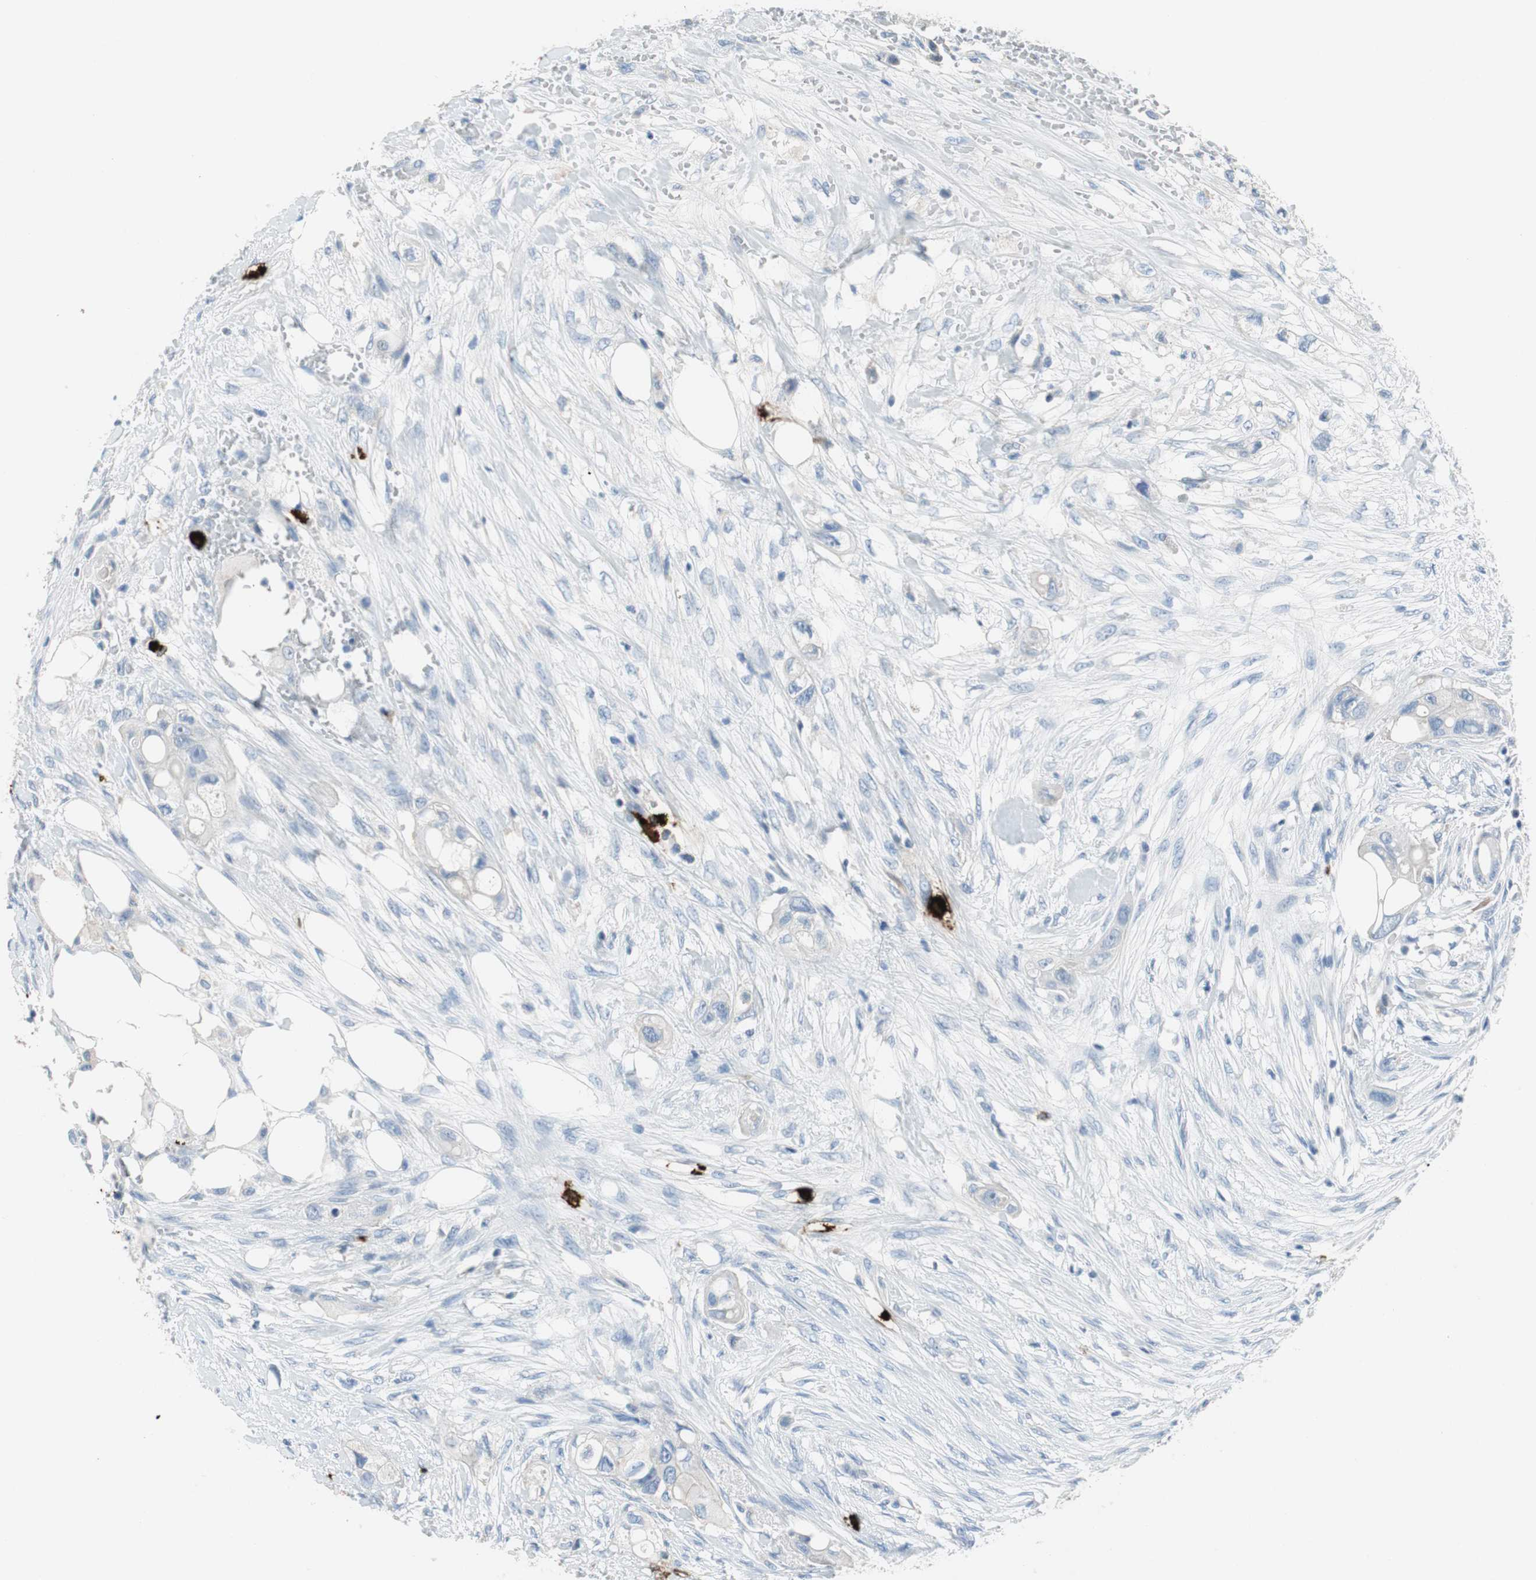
{"staining": {"intensity": "negative", "quantity": "none", "location": "none"}, "tissue": "colorectal cancer", "cell_type": "Tumor cells", "image_type": "cancer", "snomed": [{"axis": "morphology", "description": "Adenocarcinoma, NOS"}, {"axis": "topography", "description": "Colon"}], "caption": "This photomicrograph is of colorectal adenocarcinoma stained with immunohistochemistry to label a protein in brown with the nuclei are counter-stained blue. There is no staining in tumor cells.", "gene": "CPA3", "patient": {"sex": "female", "age": 57}}